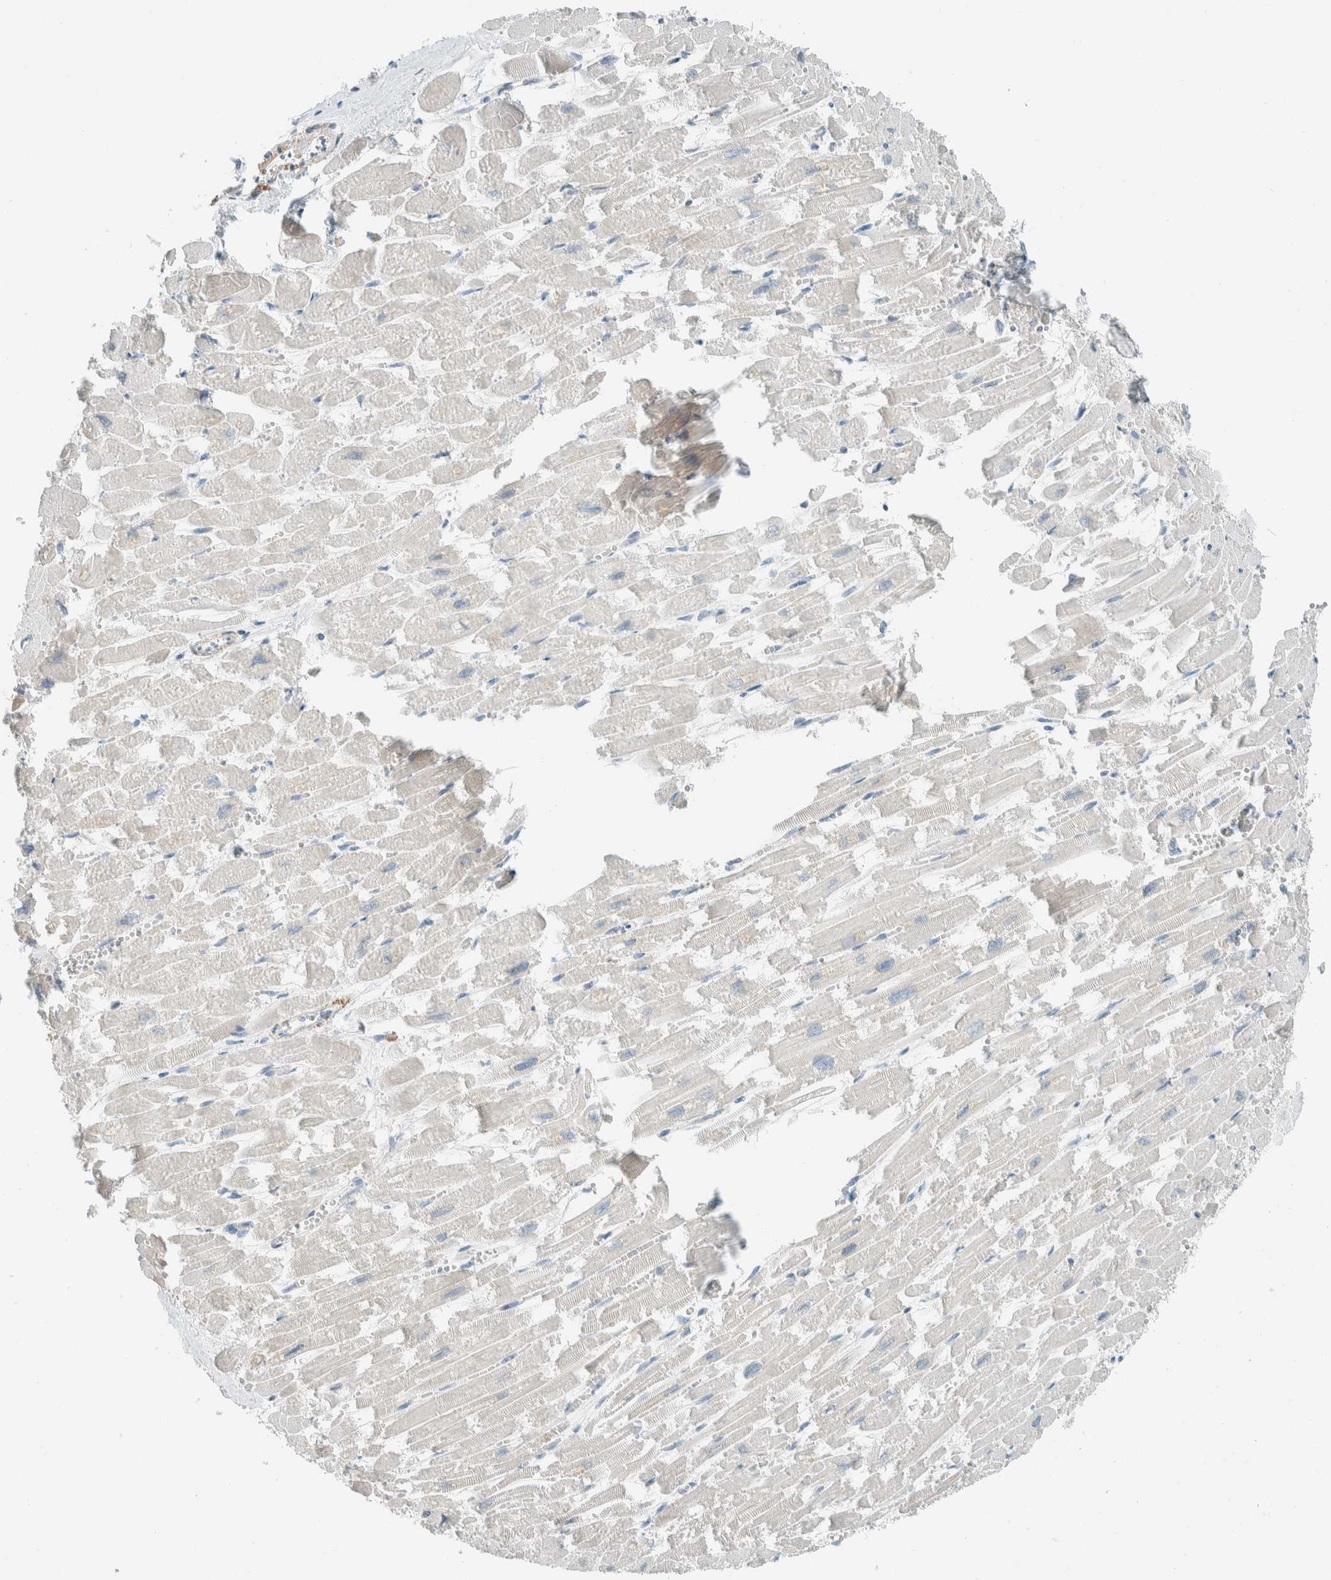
{"staining": {"intensity": "negative", "quantity": "none", "location": "none"}, "tissue": "heart muscle", "cell_type": "Cardiomyocytes", "image_type": "normal", "snomed": [{"axis": "morphology", "description": "Normal tissue, NOS"}, {"axis": "topography", "description": "Heart"}], "caption": "Immunohistochemical staining of unremarkable human heart muscle exhibits no significant staining in cardiomyocytes. The staining is performed using DAB brown chromogen with nuclei counter-stained in using hematoxylin.", "gene": "AARSD1", "patient": {"sex": "male", "age": 54}}